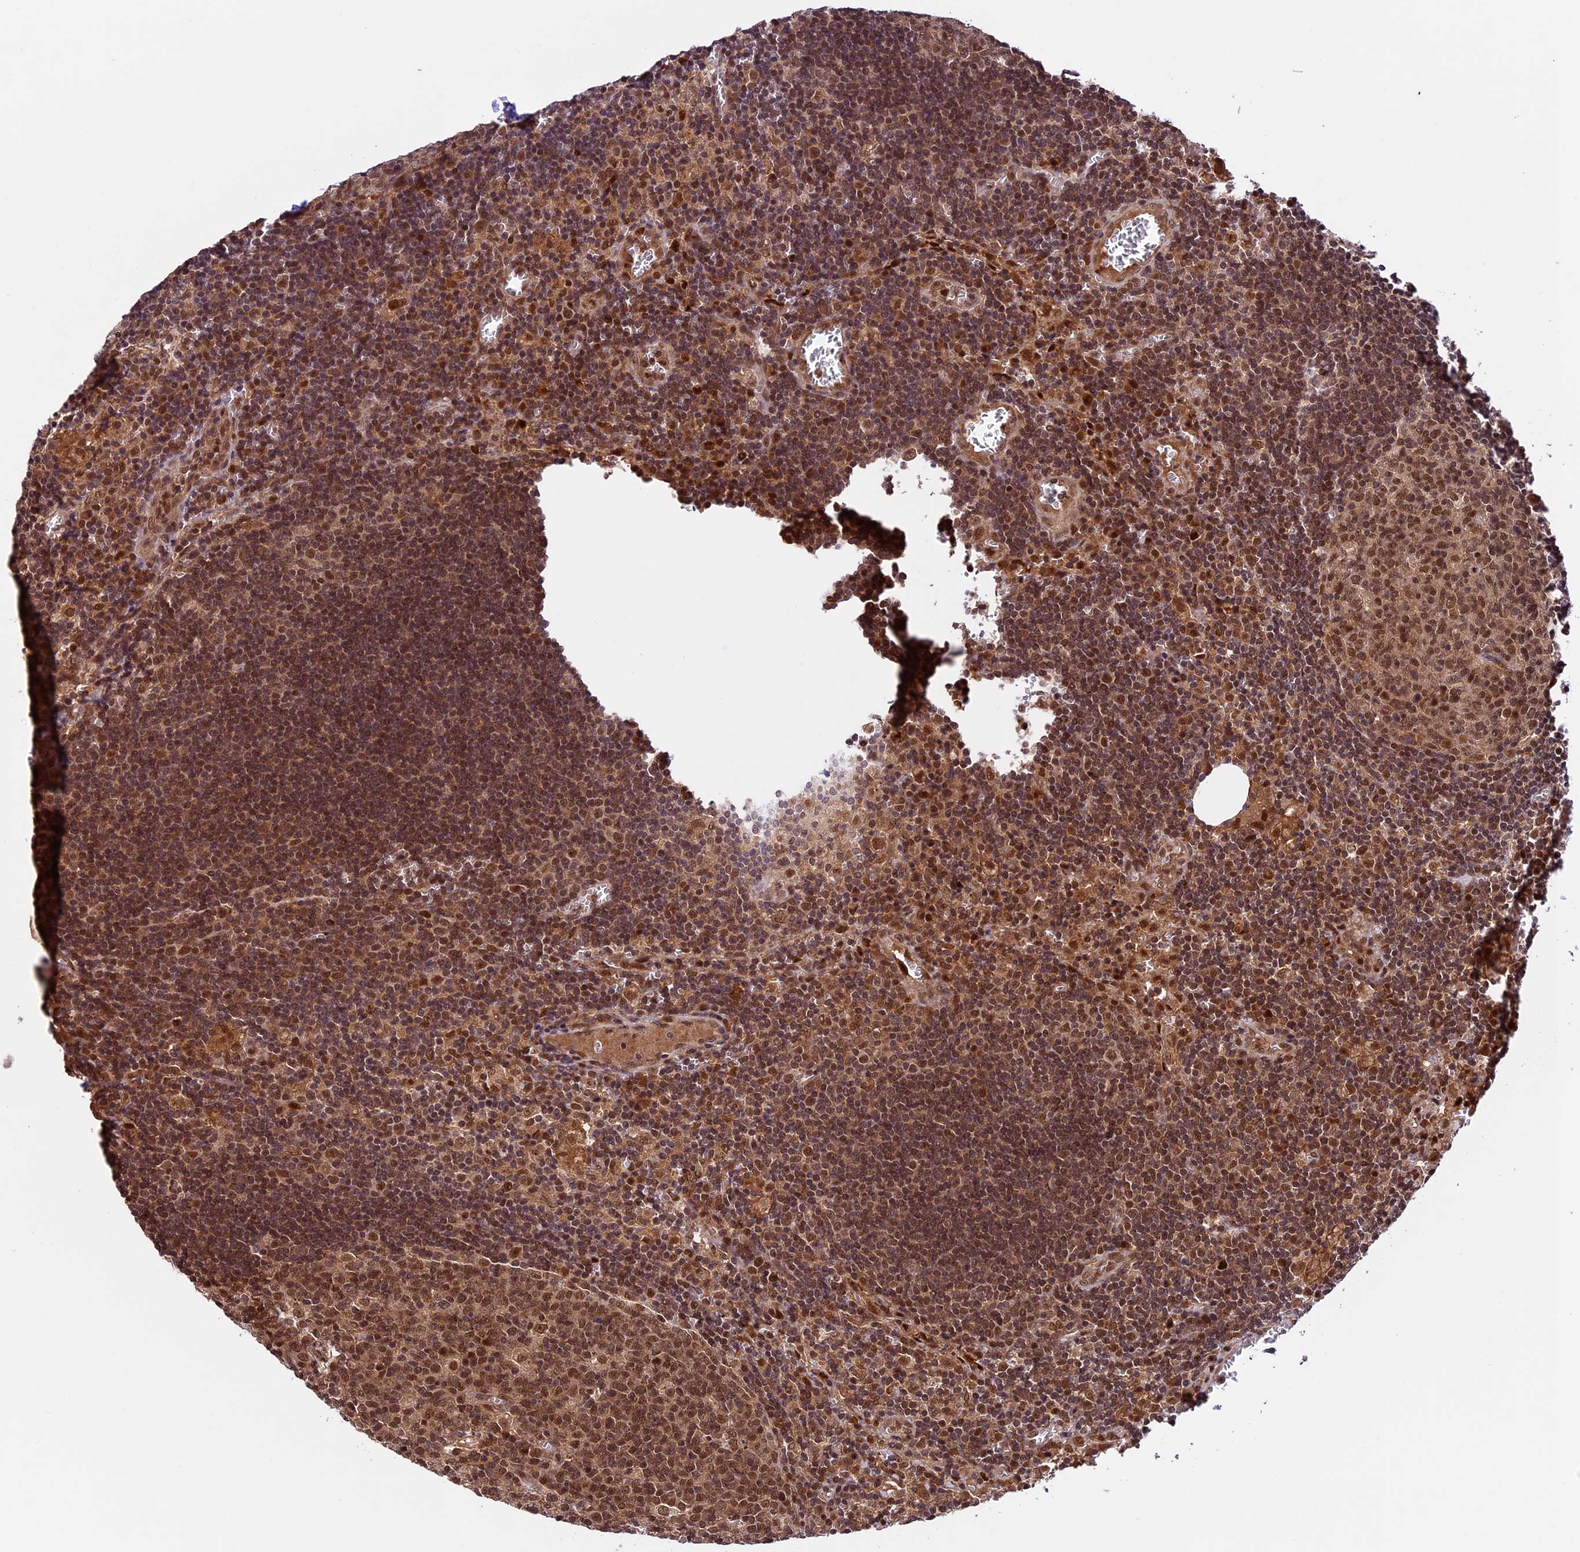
{"staining": {"intensity": "moderate", "quantity": ">75%", "location": "nuclear"}, "tissue": "lymph node", "cell_type": "Germinal center cells", "image_type": "normal", "snomed": [{"axis": "morphology", "description": "Normal tissue, NOS"}, {"axis": "topography", "description": "Lymph node"}], "caption": "Immunohistochemistry micrograph of normal lymph node: human lymph node stained using immunohistochemistry (IHC) demonstrates medium levels of moderate protein expression localized specifically in the nuclear of germinal center cells, appearing as a nuclear brown color.", "gene": "DHX38", "patient": {"sex": "female", "age": 73}}